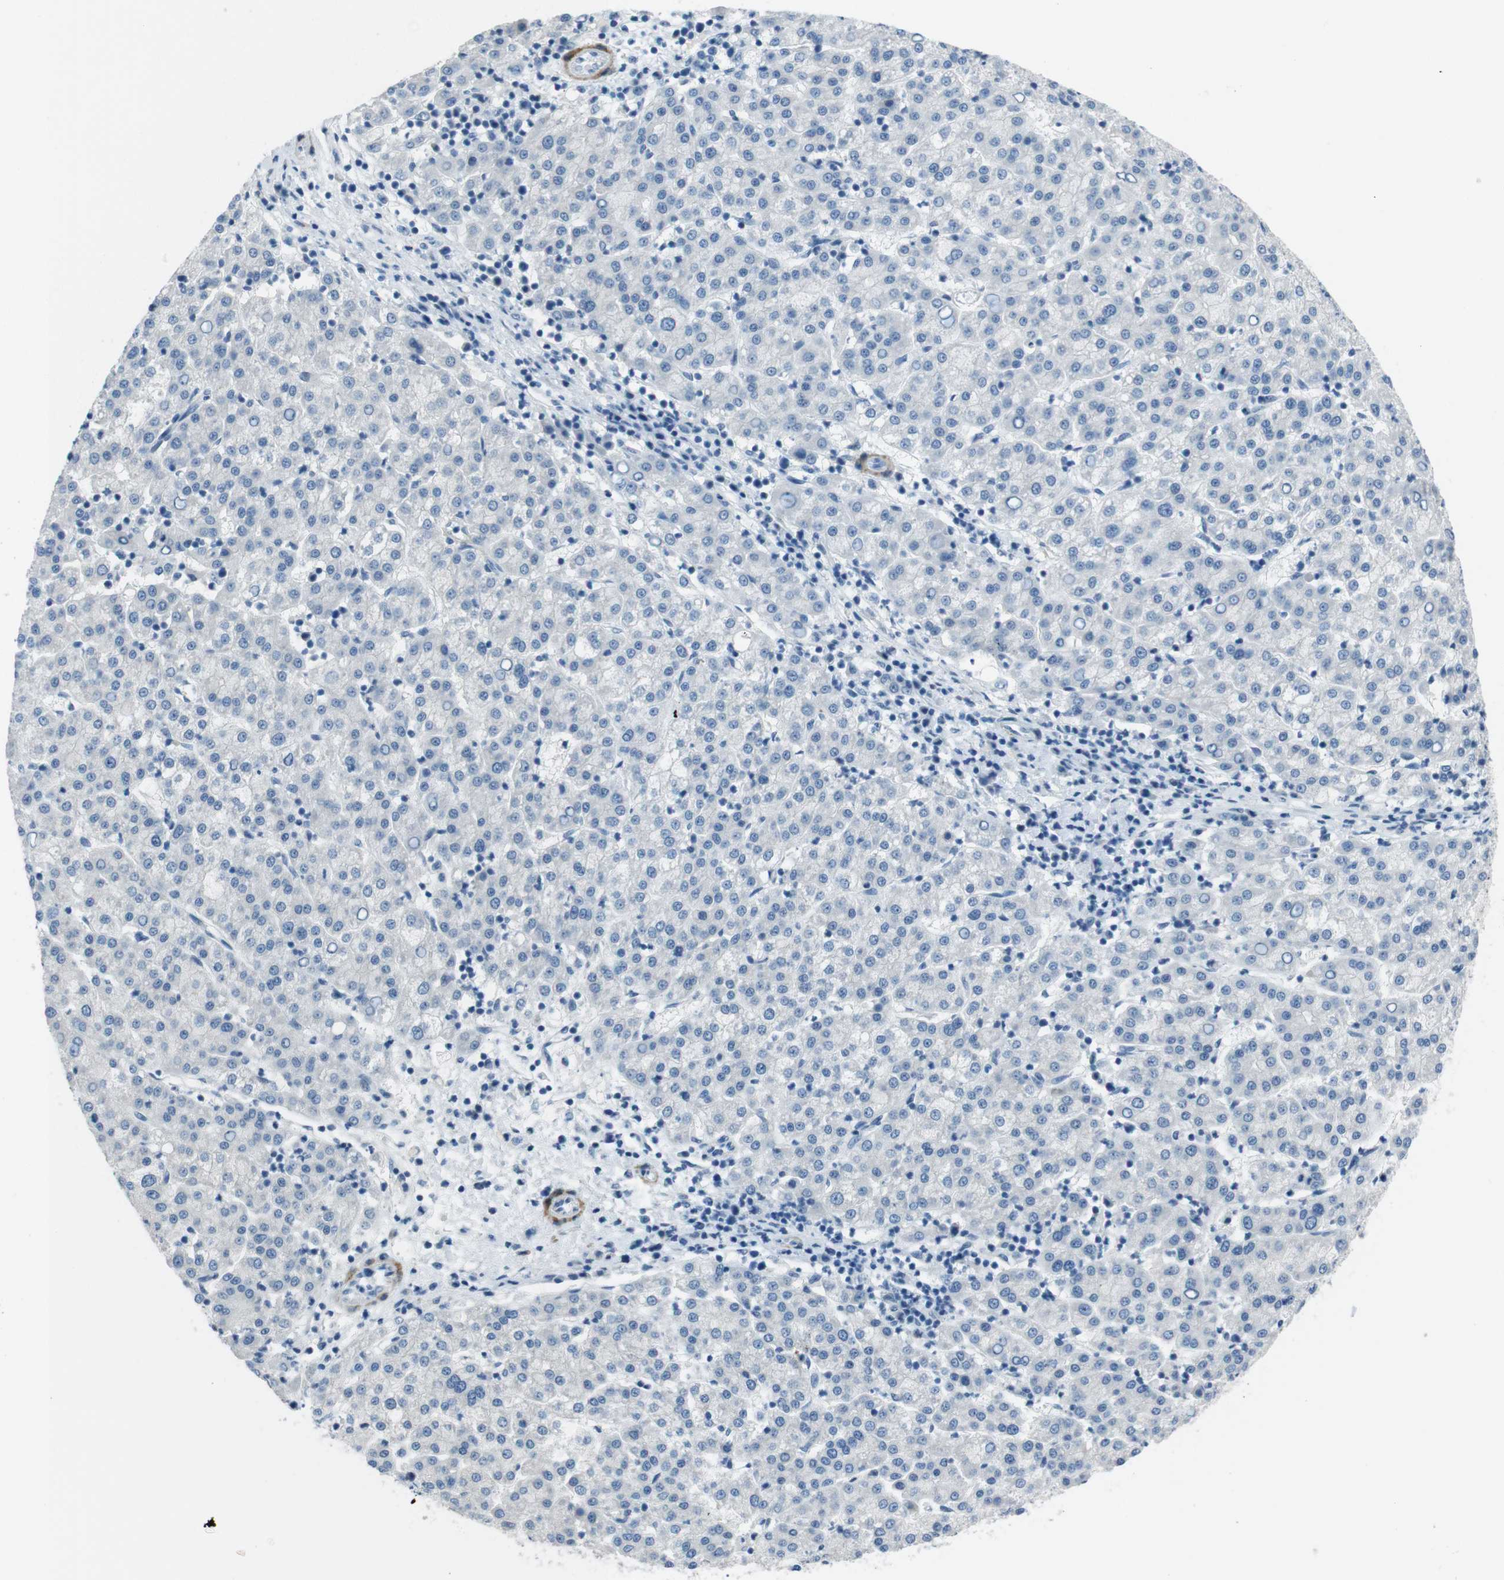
{"staining": {"intensity": "negative", "quantity": "none", "location": "none"}, "tissue": "liver cancer", "cell_type": "Tumor cells", "image_type": "cancer", "snomed": [{"axis": "morphology", "description": "Carcinoma, Hepatocellular, NOS"}, {"axis": "topography", "description": "Liver"}], "caption": "Tumor cells are negative for brown protein staining in hepatocellular carcinoma (liver).", "gene": "HRH2", "patient": {"sex": "female", "age": 58}}